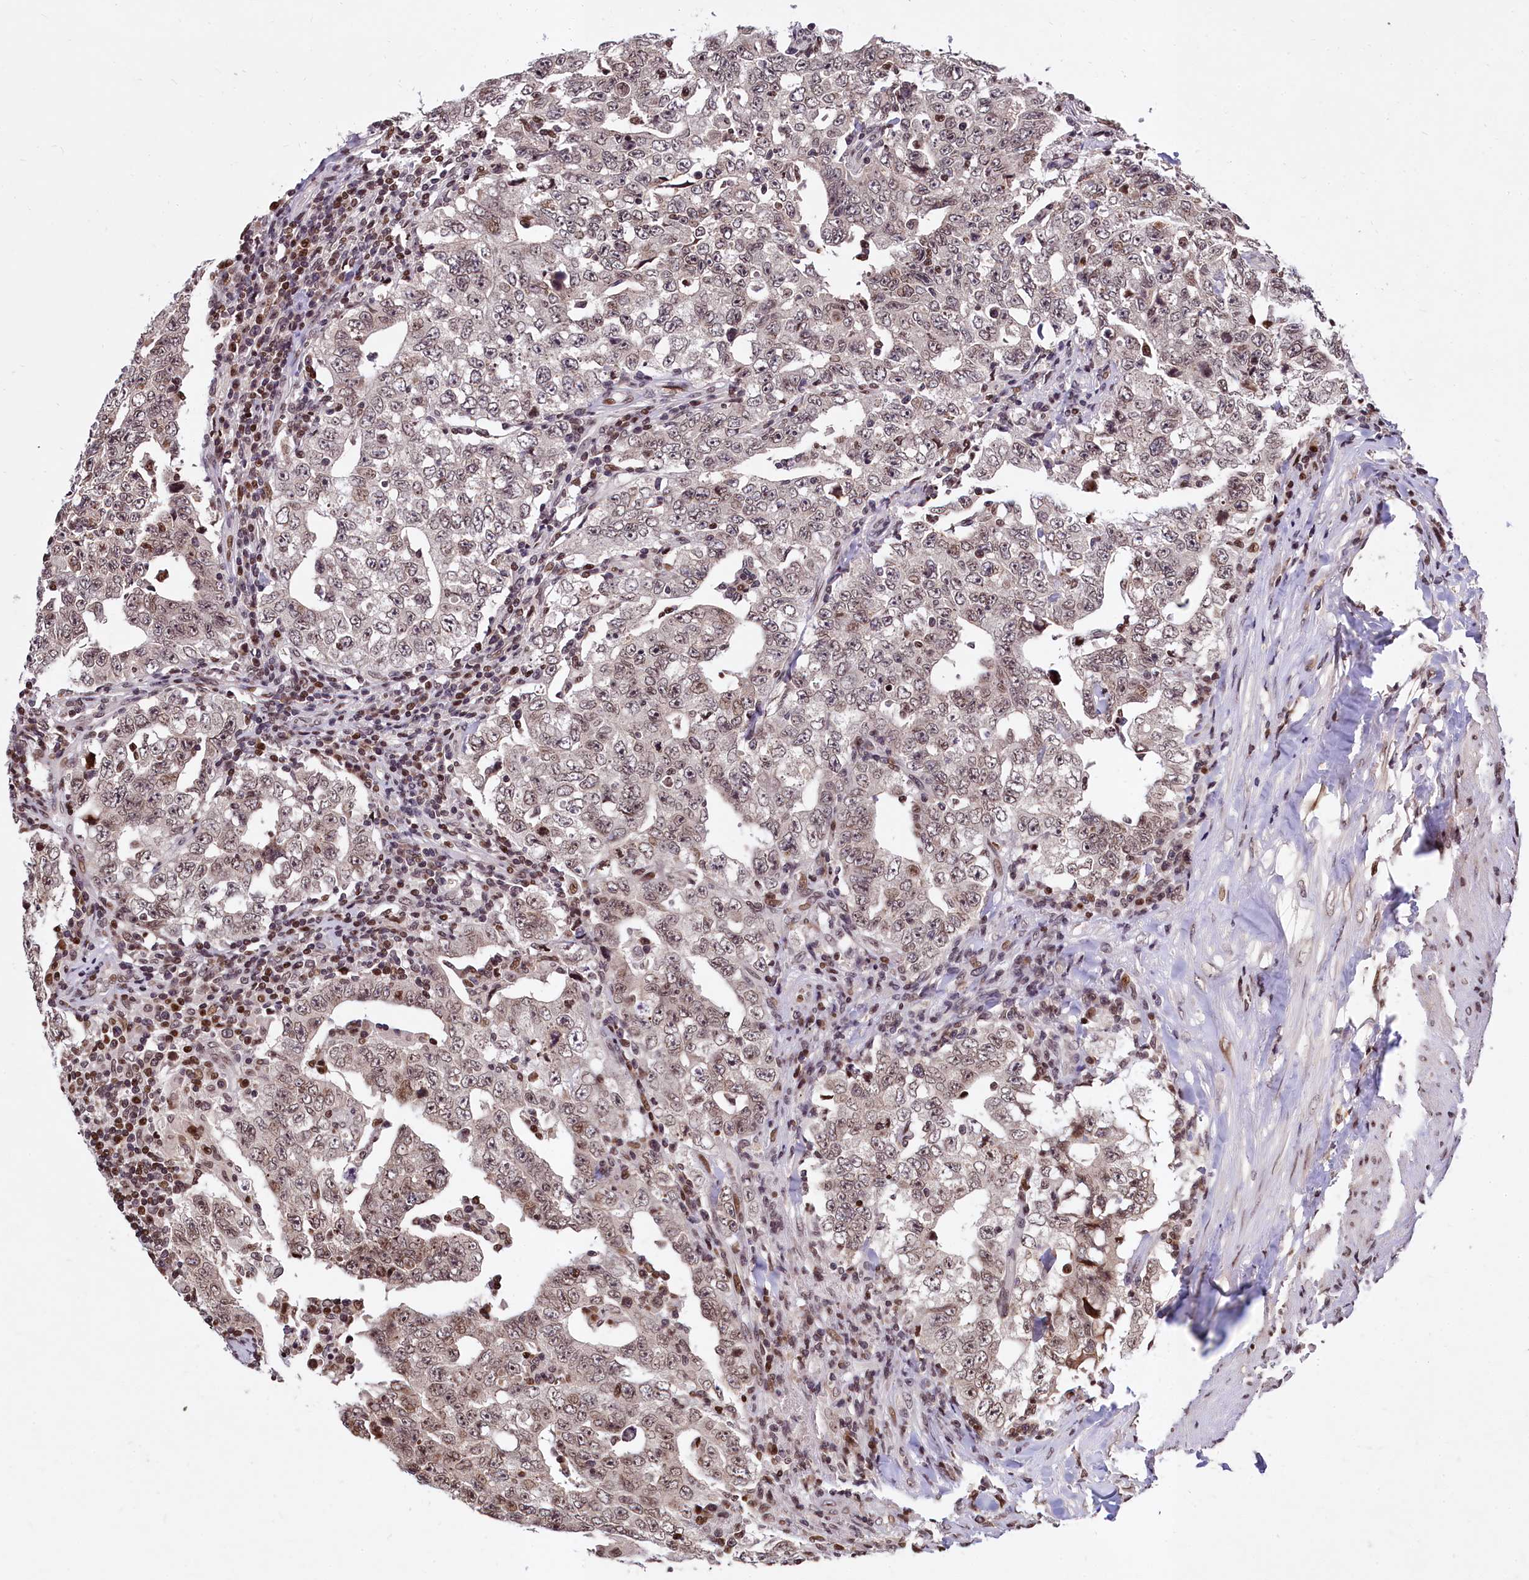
{"staining": {"intensity": "weak", "quantity": "25%-75%", "location": "nuclear"}, "tissue": "testis cancer", "cell_type": "Tumor cells", "image_type": "cancer", "snomed": [{"axis": "morphology", "description": "Carcinoma, Embryonal, NOS"}, {"axis": "topography", "description": "Testis"}], "caption": "Testis cancer was stained to show a protein in brown. There is low levels of weak nuclear expression in about 25%-75% of tumor cells.", "gene": "FAM217B", "patient": {"sex": "male", "age": 26}}